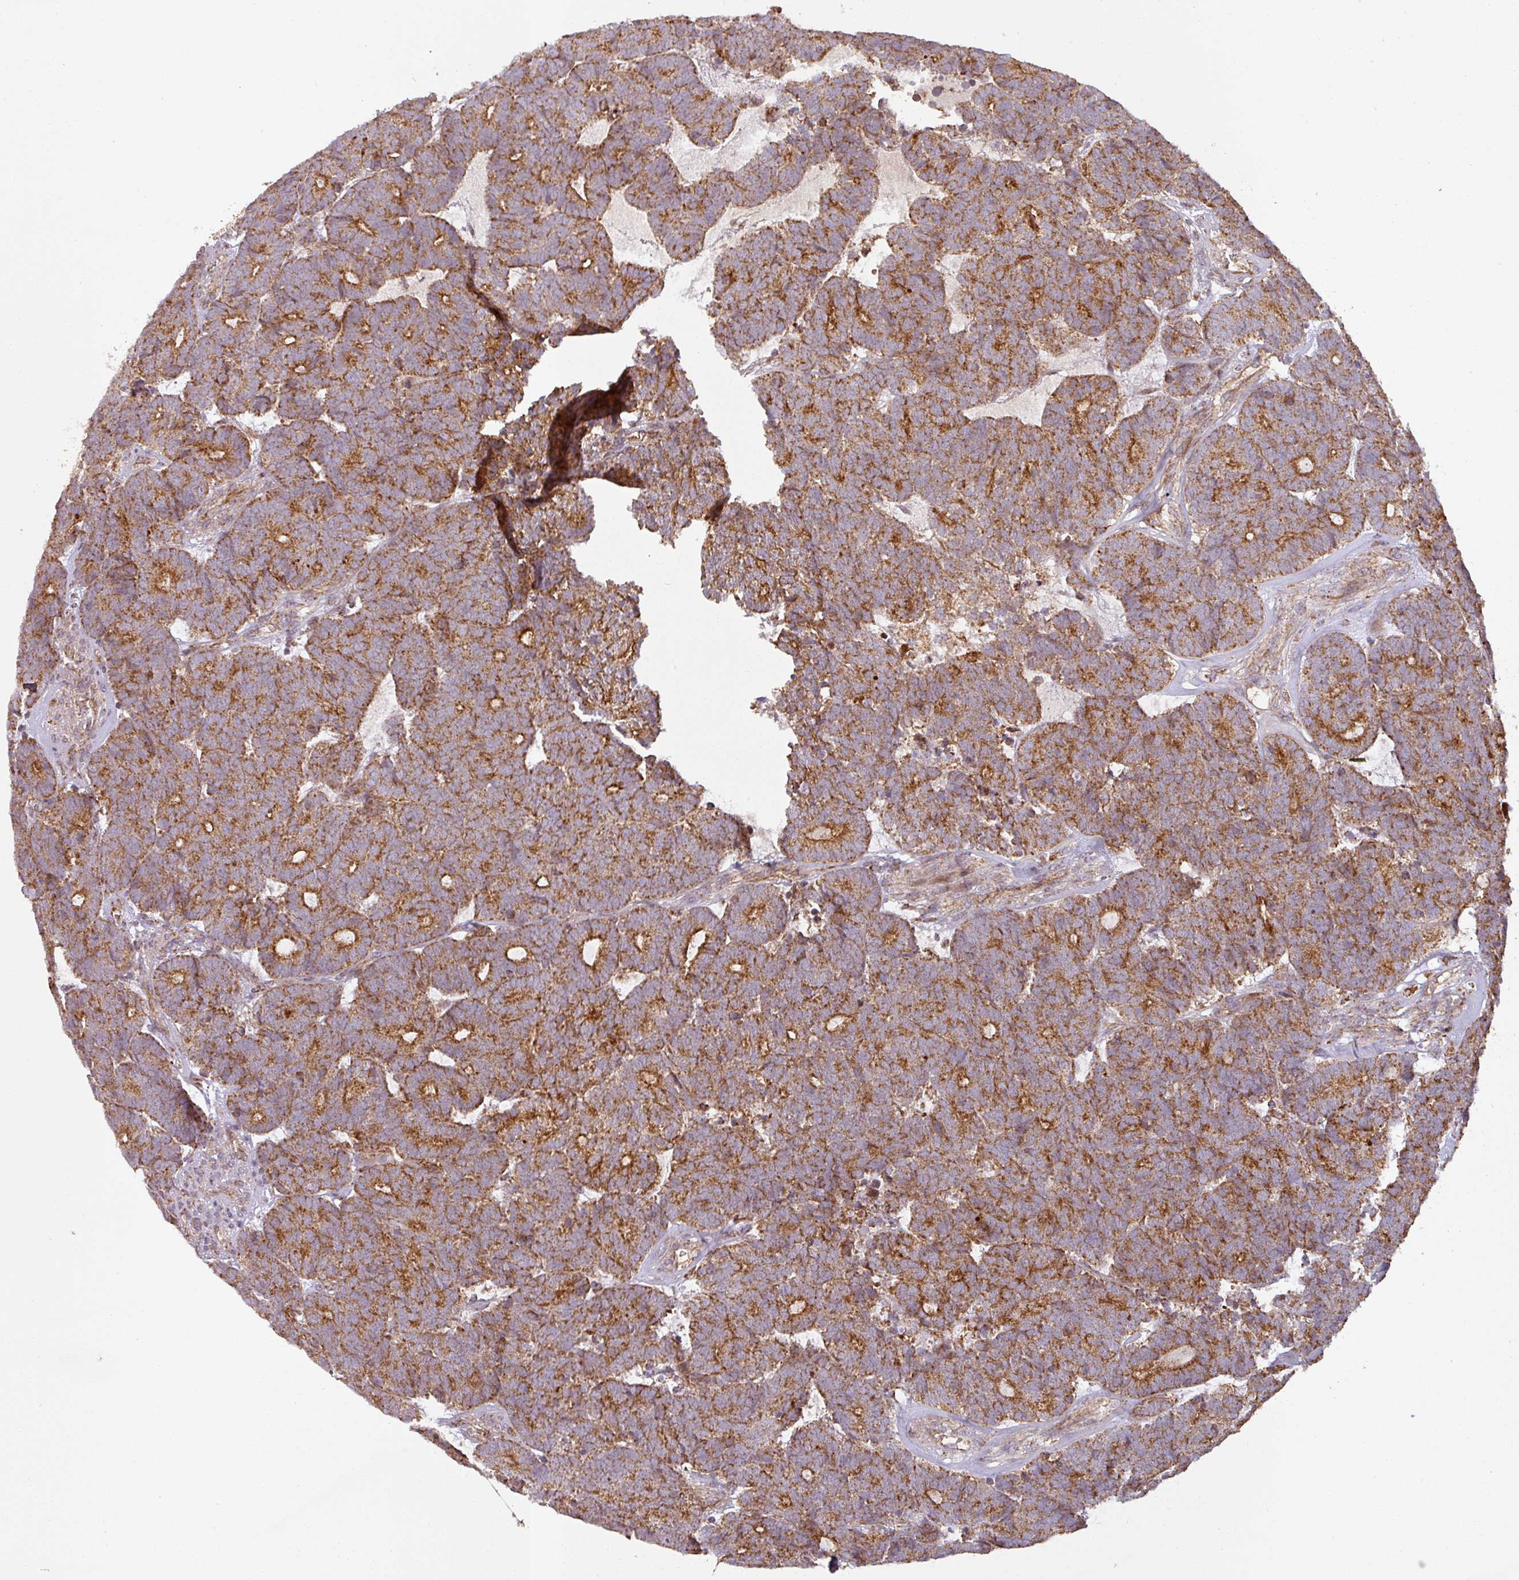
{"staining": {"intensity": "moderate", "quantity": ">75%", "location": "cytoplasmic/membranous"}, "tissue": "head and neck cancer", "cell_type": "Tumor cells", "image_type": "cancer", "snomed": [{"axis": "morphology", "description": "Adenocarcinoma, NOS"}, {"axis": "topography", "description": "Head-Neck"}], "caption": "High-power microscopy captured an IHC histopathology image of head and neck cancer, revealing moderate cytoplasmic/membranous positivity in about >75% of tumor cells. The protein is stained brown, and the nuclei are stained in blue (DAB IHC with brightfield microscopy, high magnification).", "gene": "GPD2", "patient": {"sex": "female", "age": 81}}